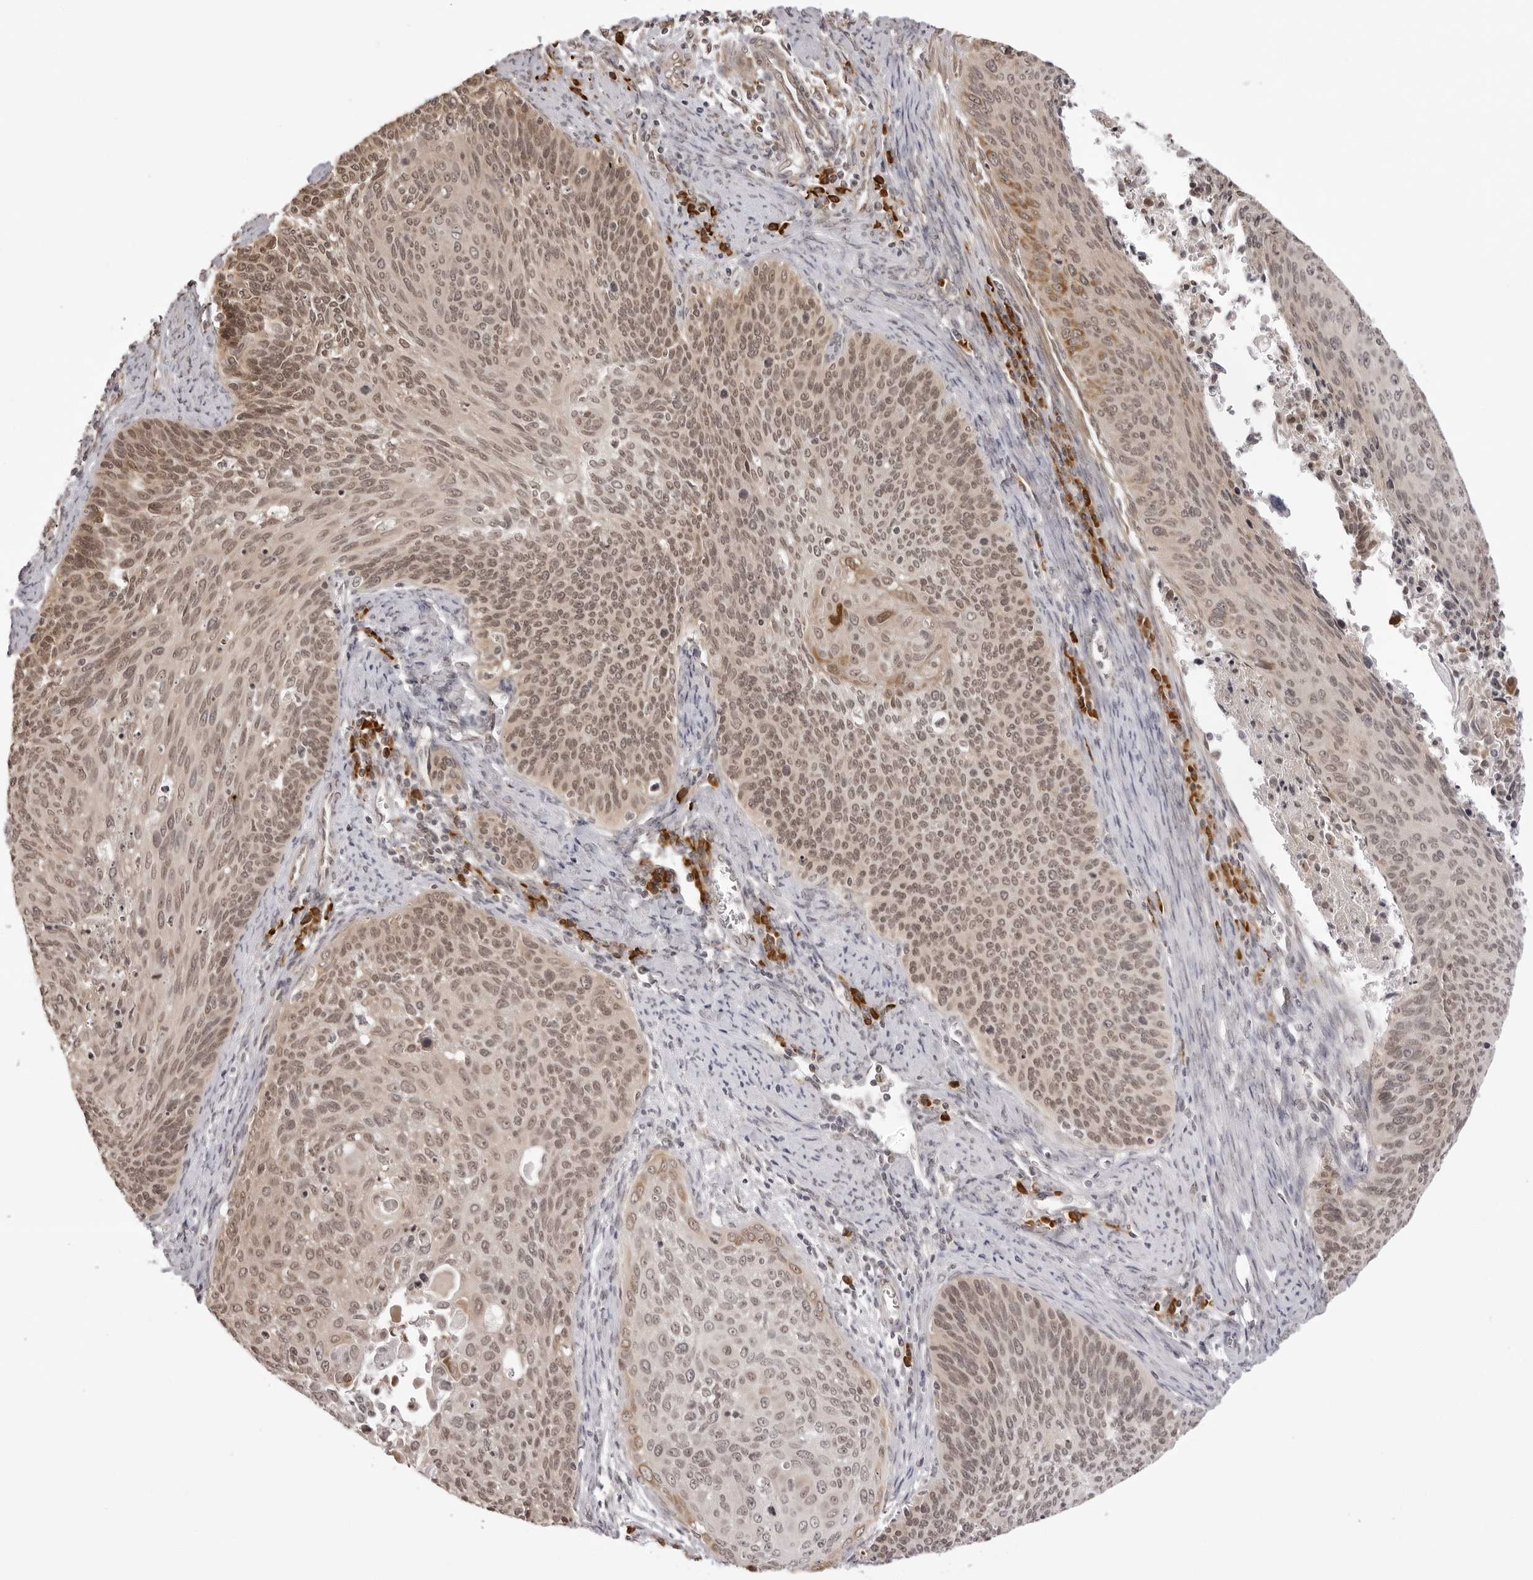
{"staining": {"intensity": "moderate", "quantity": ">75%", "location": "cytoplasmic/membranous,nuclear"}, "tissue": "cervical cancer", "cell_type": "Tumor cells", "image_type": "cancer", "snomed": [{"axis": "morphology", "description": "Squamous cell carcinoma, NOS"}, {"axis": "topography", "description": "Cervix"}], "caption": "Cervical cancer was stained to show a protein in brown. There is medium levels of moderate cytoplasmic/membranous and nuclear positivity in approximately >75% of tumor cells. (Stains: DAB in brown, nuclei in blue, Microscopy: brightfield microscopy at high magnification).", "gene": "ZC3H11A", "patient": {"sex": "female", "age": 55}}